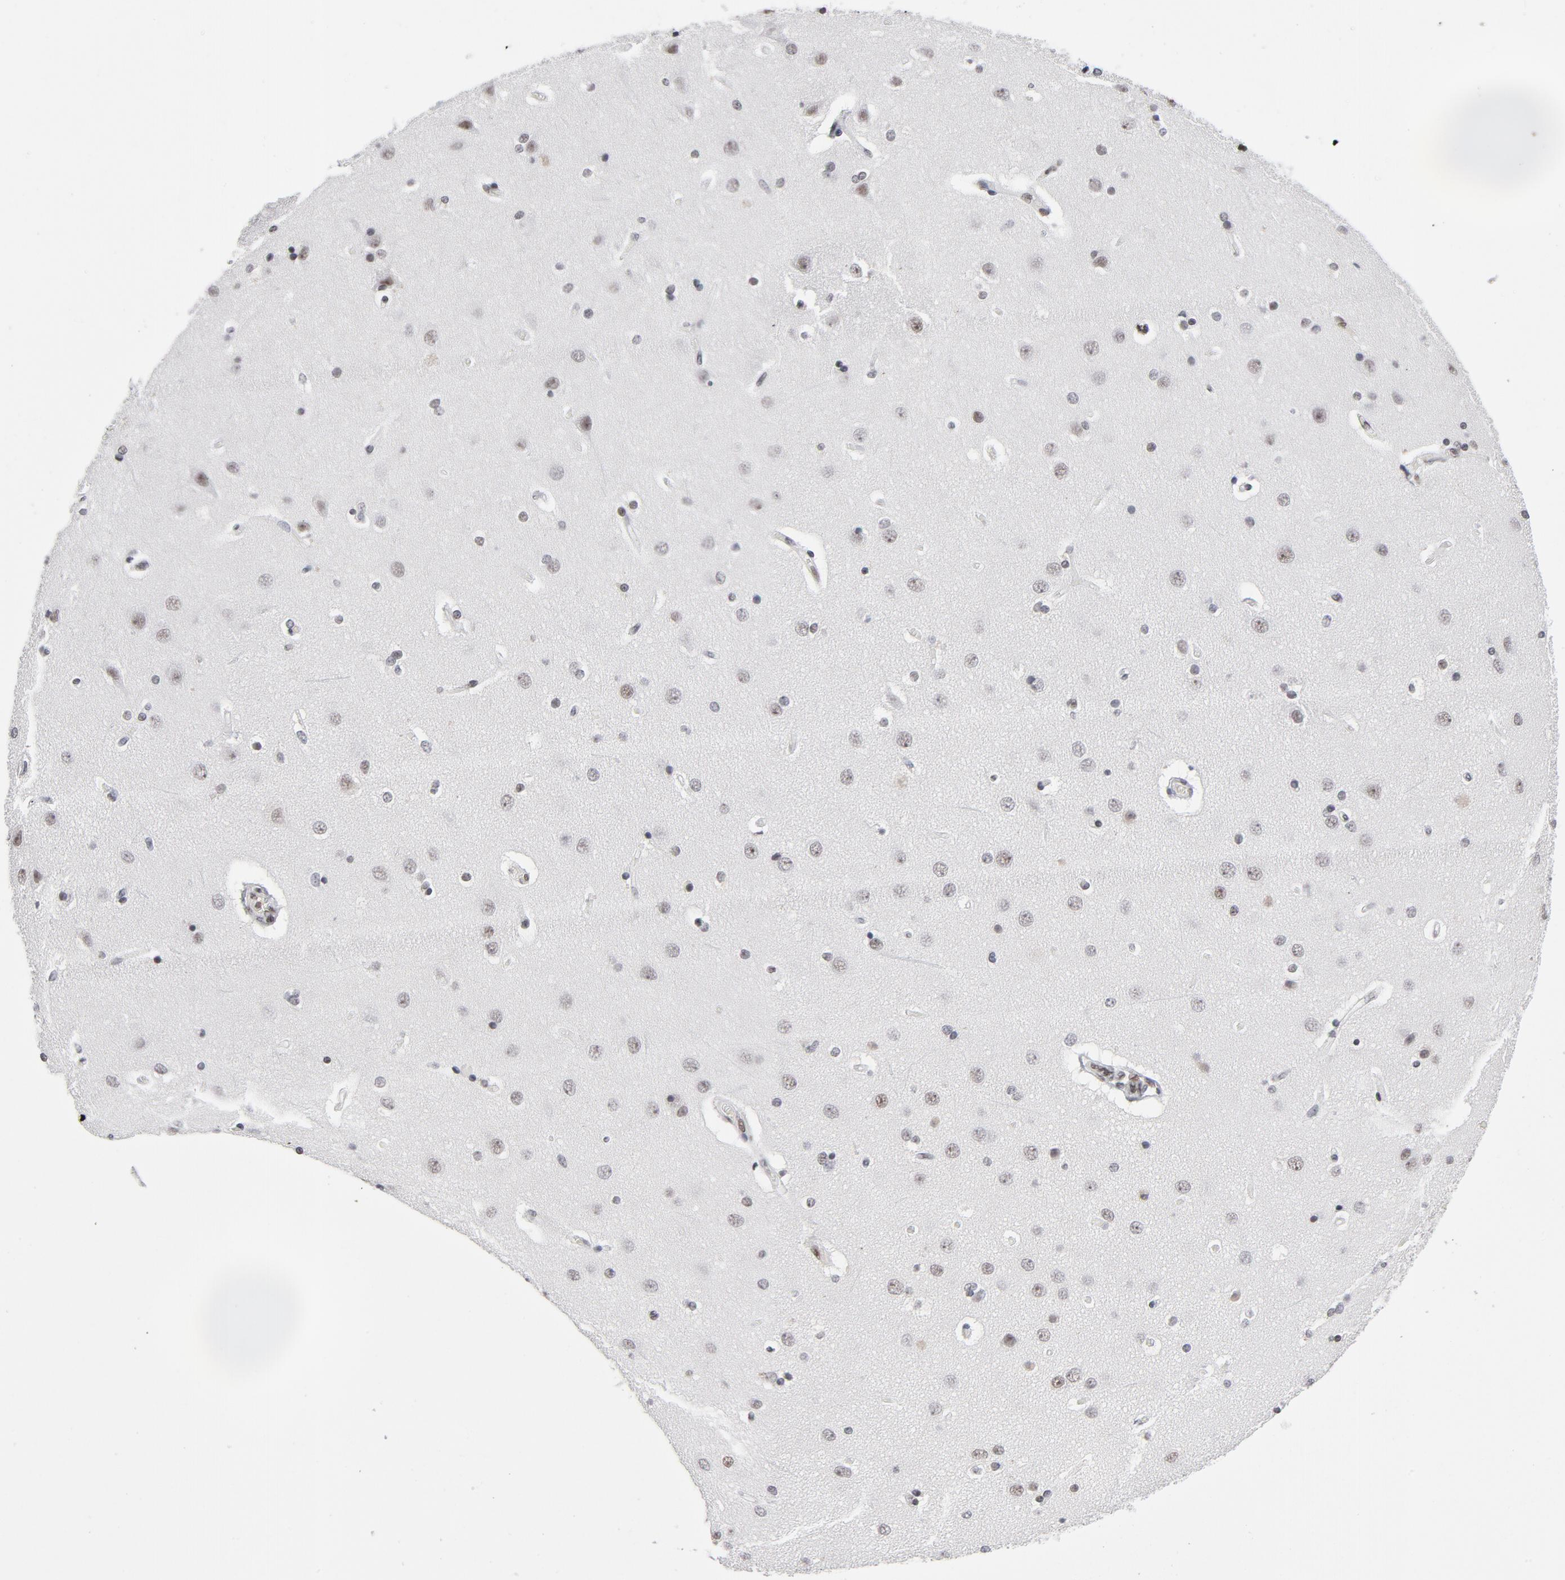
{"staining": {"intensity": "weak", "quantity": ">75%", "location": "nuclear"}, "tissue": "cerebral cortex", "cell_type": "Endothelial cells", "image_type": "normal", "snomed": [{"axis": "morphology", "description": "Normal tissue, NOS"}, {"axis": "topography", "description": "Cerebral cortex"}], "caption": "Immunohistochemical staining of normal human cerebral cortex shows low levels of weak nuclear positivity in approximately >75% of endothelial cells.", "gene": "RFC4", "patient": {"sex": "female", "age": 54}}